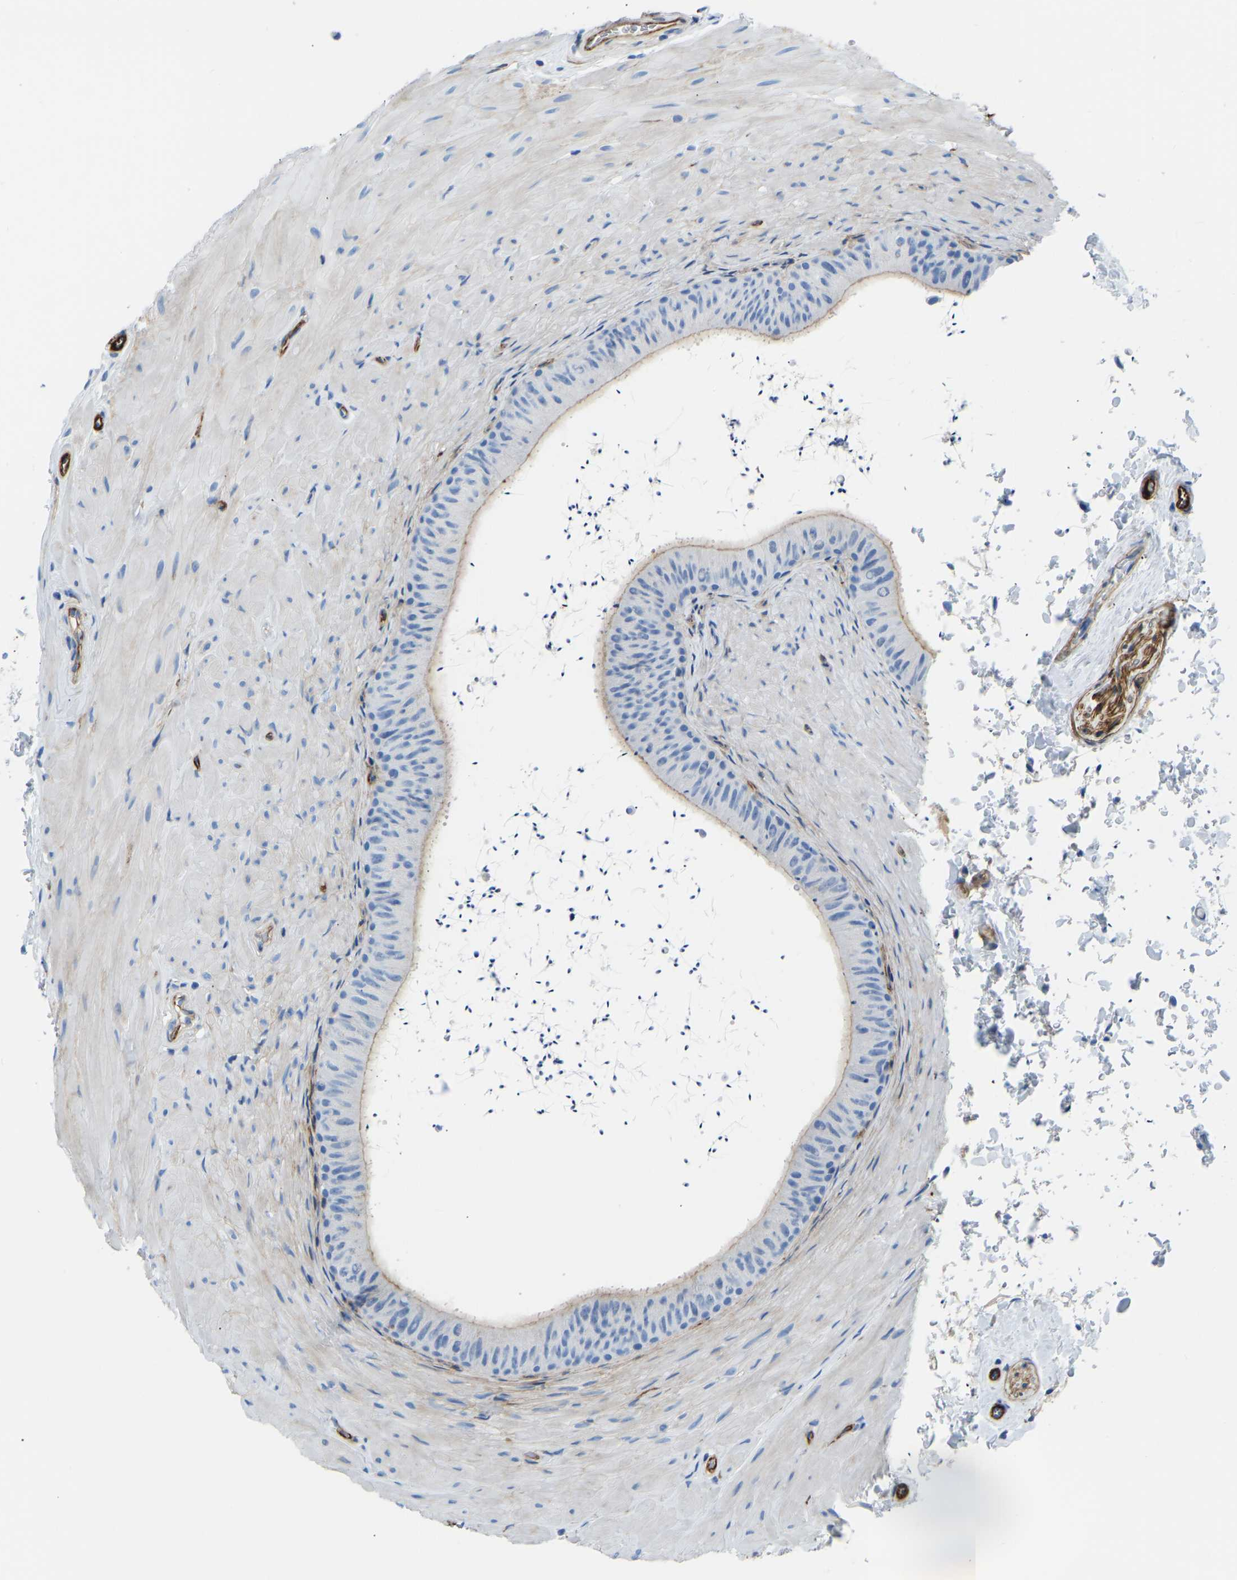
{"staining": {"intensity": "moderate", "quantity": "25%-75%", "location": "cytoplasmic/membranous"}, "tissue": "epididymis", "cell_type": "Glandular cells", "image_type": "normal", "snomed": [{"axis": "morphology", "description": "Normal tissue, NOS"}, {"axis": "topography", "description": "Epididymis"}], "caption": "This image shows immunohistochemistry staining of unremarkable human epididymis, with medium moderate cytoplasmic/membranous staining in about 25%-75% of glandular cells.", "gene": "COL15A1", "patient": {"sex": "male", "age": 46}}